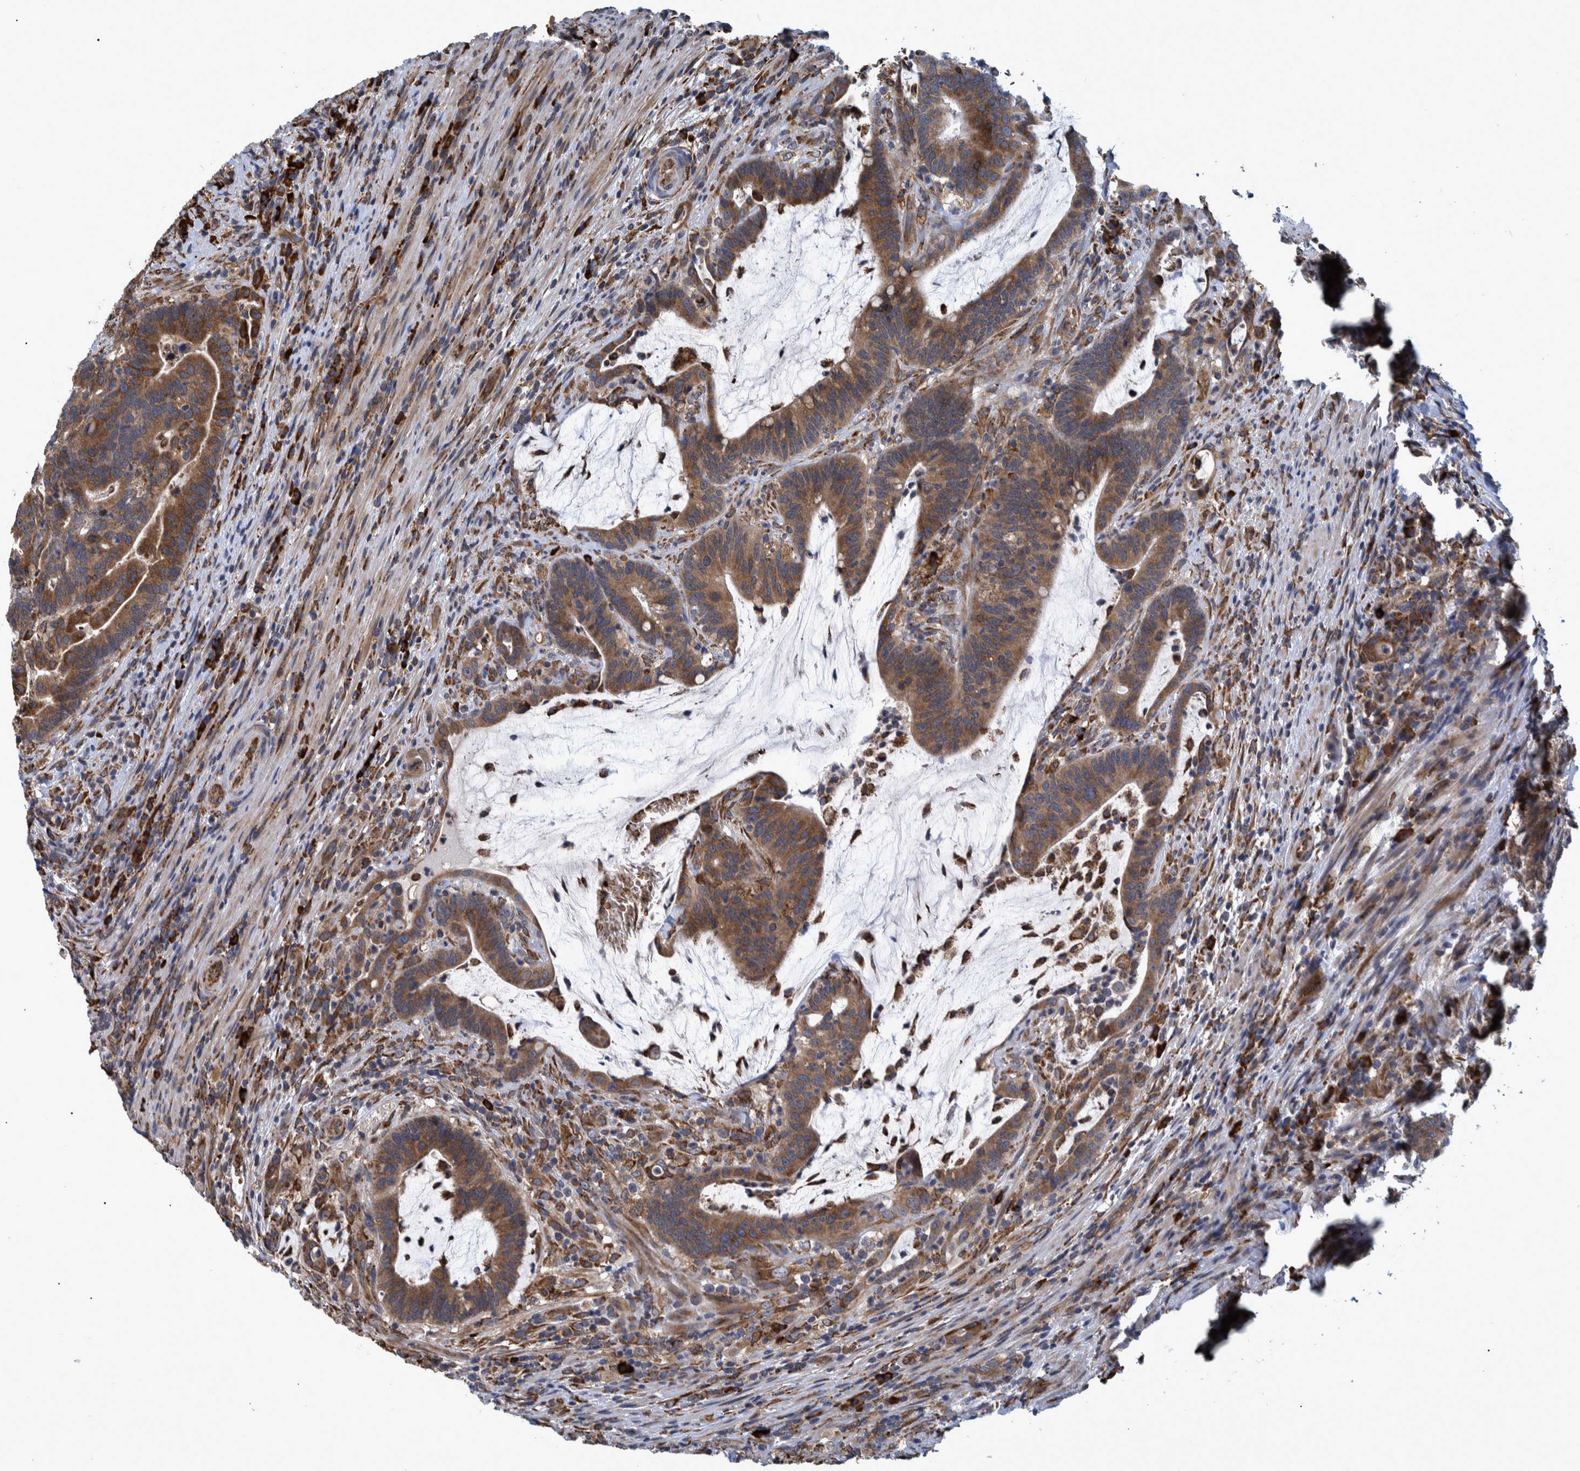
{"staining": {"intensity": "moderate", "quantity": ">75%", "location": "cytoplasmic/membranous"}, "tissue": "colorectal cancer", "cell_type": "Tumor cells", "image_type": "cancer", "snomed": [{"axis": "morphology", "description": "Adenocarcinoma, NOS"}, {"axis": "topography", "description": "Colon"}], "caption": "Moderate cytoplasmic/membranous expression for a protein is identified in approximately >75% of tumor cells of colorectal cancer (adenocarcinoma) using IHC.", "gene": "SPAG5", "patient": {"sex": "female", "age": 66}}